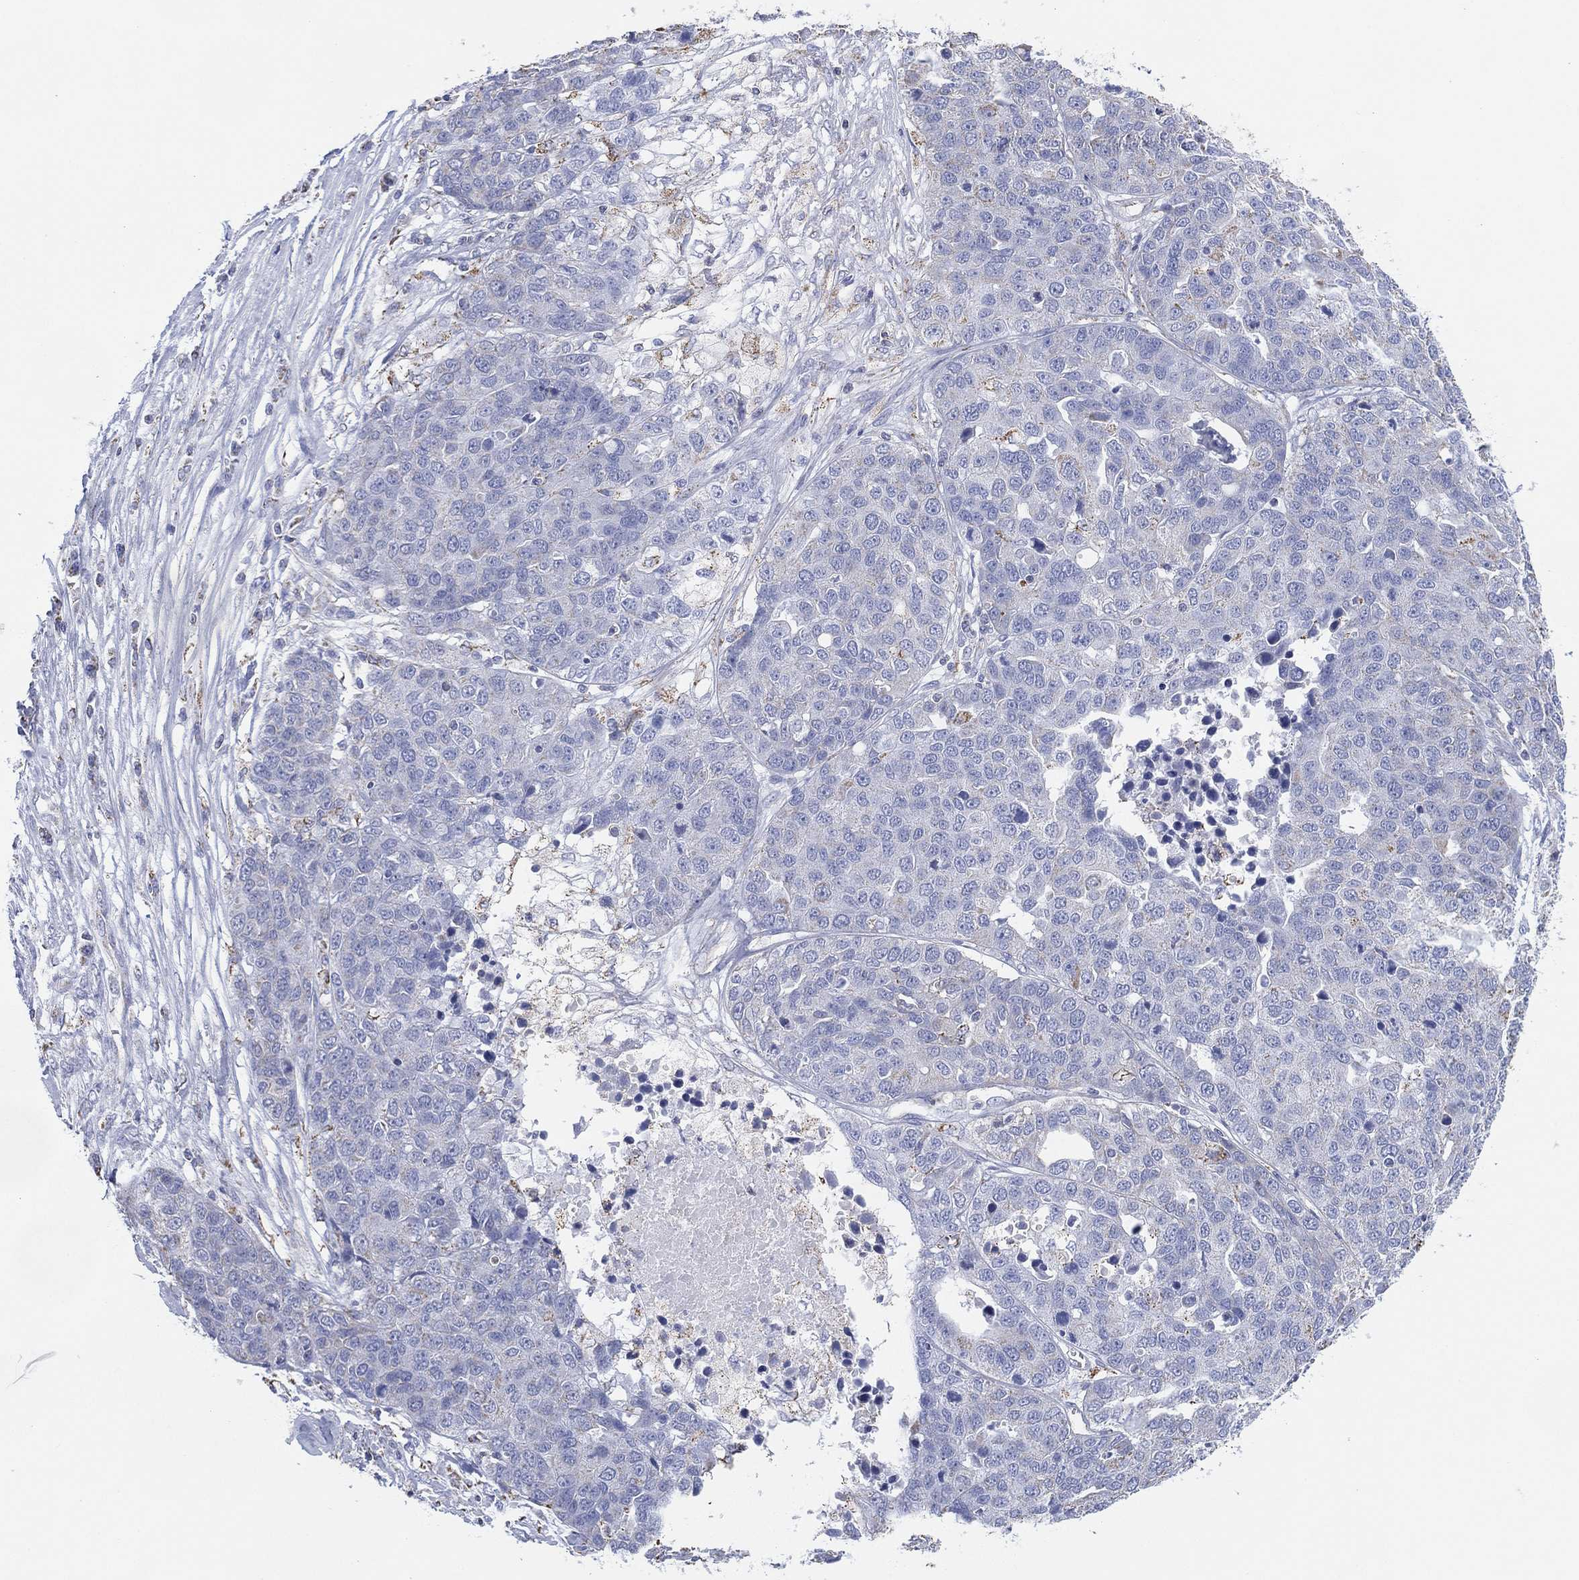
{"staining": {"intensity": "negative", "quantity": "none", "location": "none"}, "tissue": "ovarian cancer", "cell_type": "Tumor cells", "image_type": "cancer", "snomed": [{"axis": "morphology", "description": "Cystadenocarcinoma, serous, NOS"}, {"axis": "topography", "description": "Ovary"}], "caption": "Protein analysis of serous cystadenocarcinoma (ovarian) exhibits no significant expression in tumor cells.", "gene": "CFTR", "patient": {"sex": "female", "age": 87}}